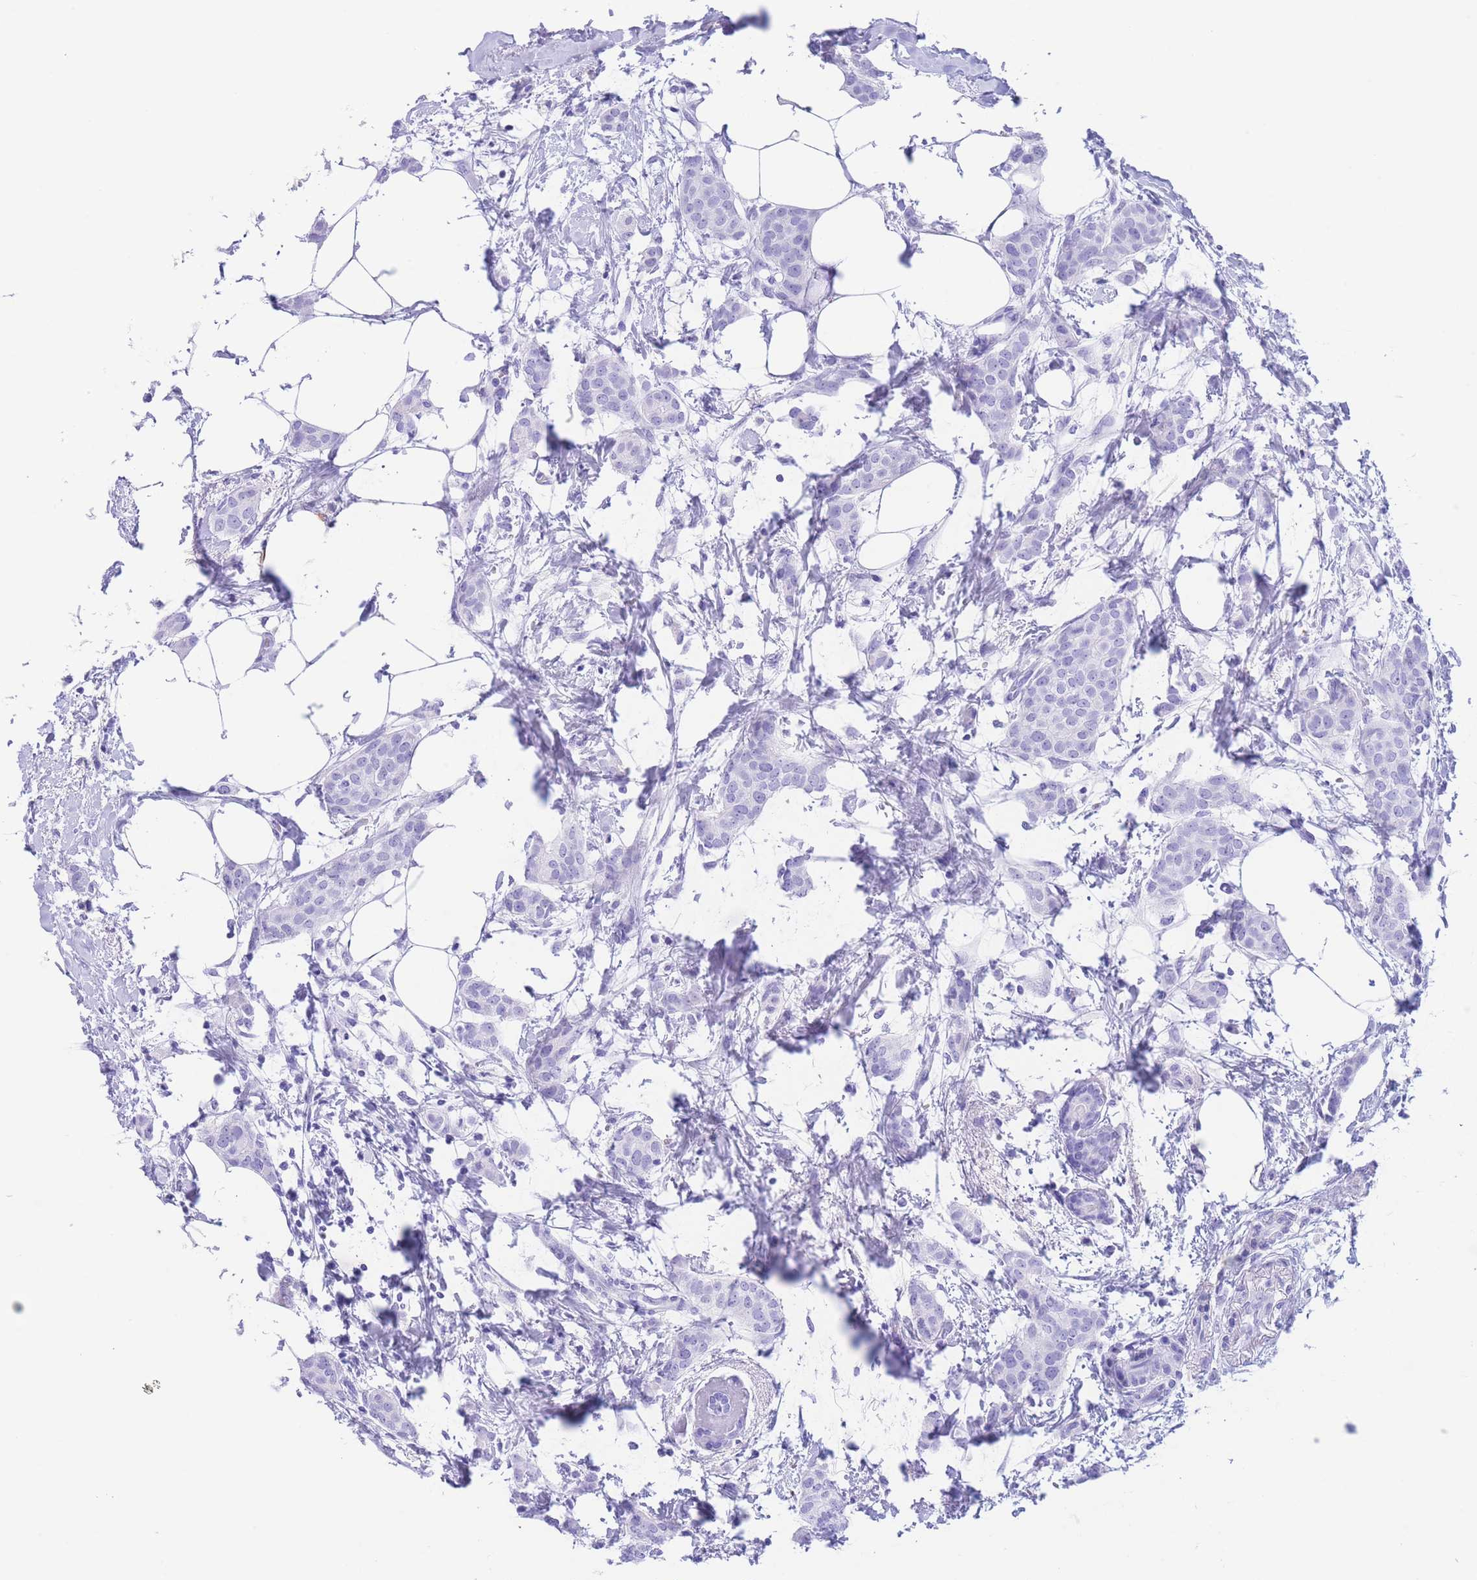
{"staining": {"intensity": "negative", "quantity": "none", "location": "none"}, "tissue": "breast cancer", "cell_type": "Tumor cells", "image_type": "cancer", "snomed": [{"axis": "morphology", "description": "Duct carcinoma"}, {"axis": "topography", "description": "Breast"}], "caption": "Immunohistochemistry histopathology image of neoplastic tissue: human breast cancer (intraductal carcinoma) stained with DAB demonstrates no significant protein expression in tumor cells.", "gene": "SLCO1B3", "patient": {"sex": "female", "age": 72}}